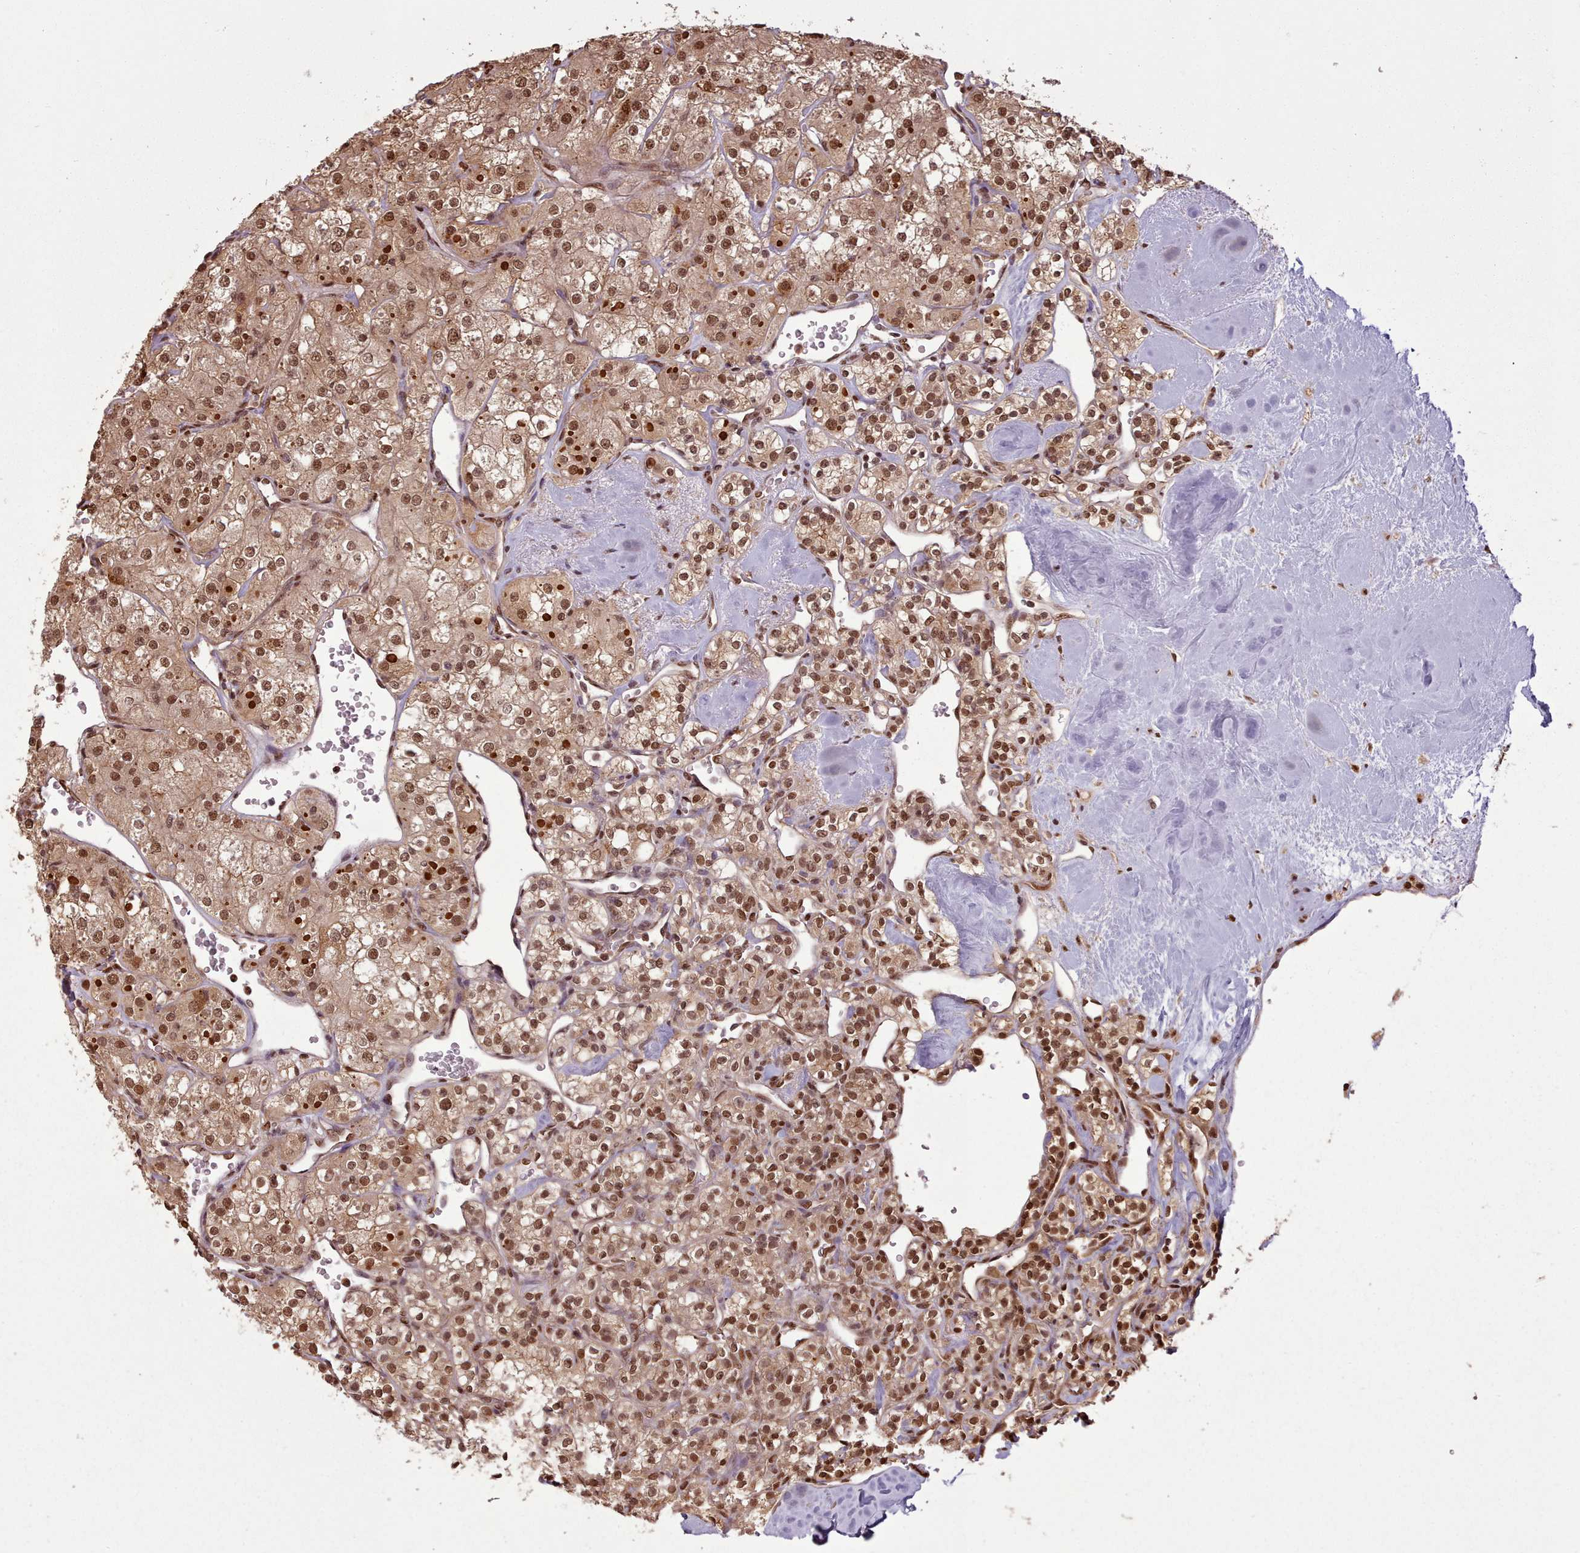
{"staining": {"intensity": "strong", "quantity": ">75%", "location": "nuclear"}, "tissue": "renal cancer", "cell_type": "Tumor cells", "image_type": "cancer", "snomed": [{"axis": "morphology", "description": "Adenocarcinoma, NOS"}, {"axis": "topography", "description": "Kidney"}], "caption": "This is a photomicrograph of immunohistochemistry staining of renal adenocarcinoma, which shows strong positivity in the nuclear of tumor cells.", "gene": "RPS27A", "patient": {"sex": "male", "age": 77}}